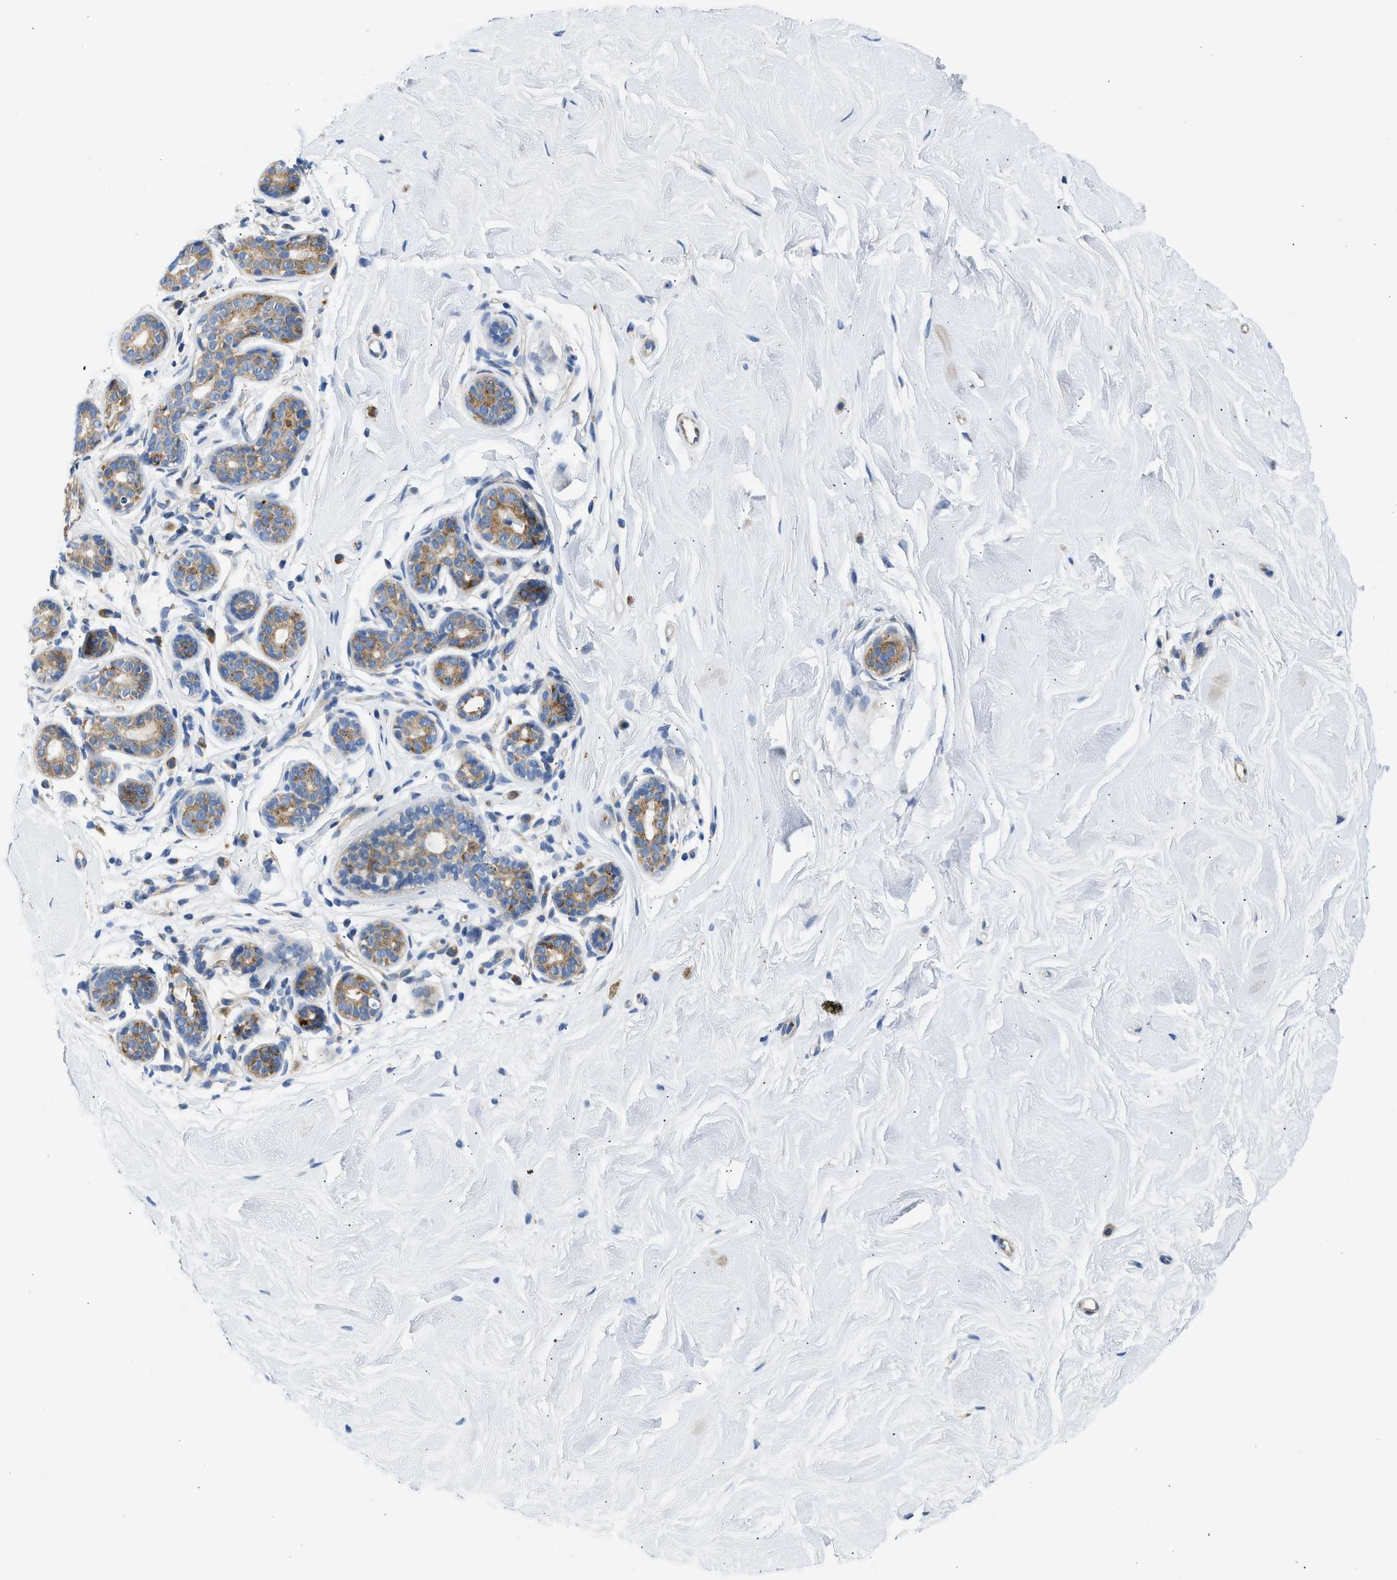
{"staining": {"intensity": "negative", "quantity": "none", "location": "none"}, "tissue": "breast", "cell_type": "Adipocytes", "image_type": "normal", "snomed": [{"axis": "morphology", "description": "Normal tissue, NOS"}, {"axis": "topography", "description": "Breast"}], "caption": "Histopathology image shows no protein staining in adipocytes of benign breast.", "gene": "CAMKK2", "patient": {"sex": "female", "age": 22}}